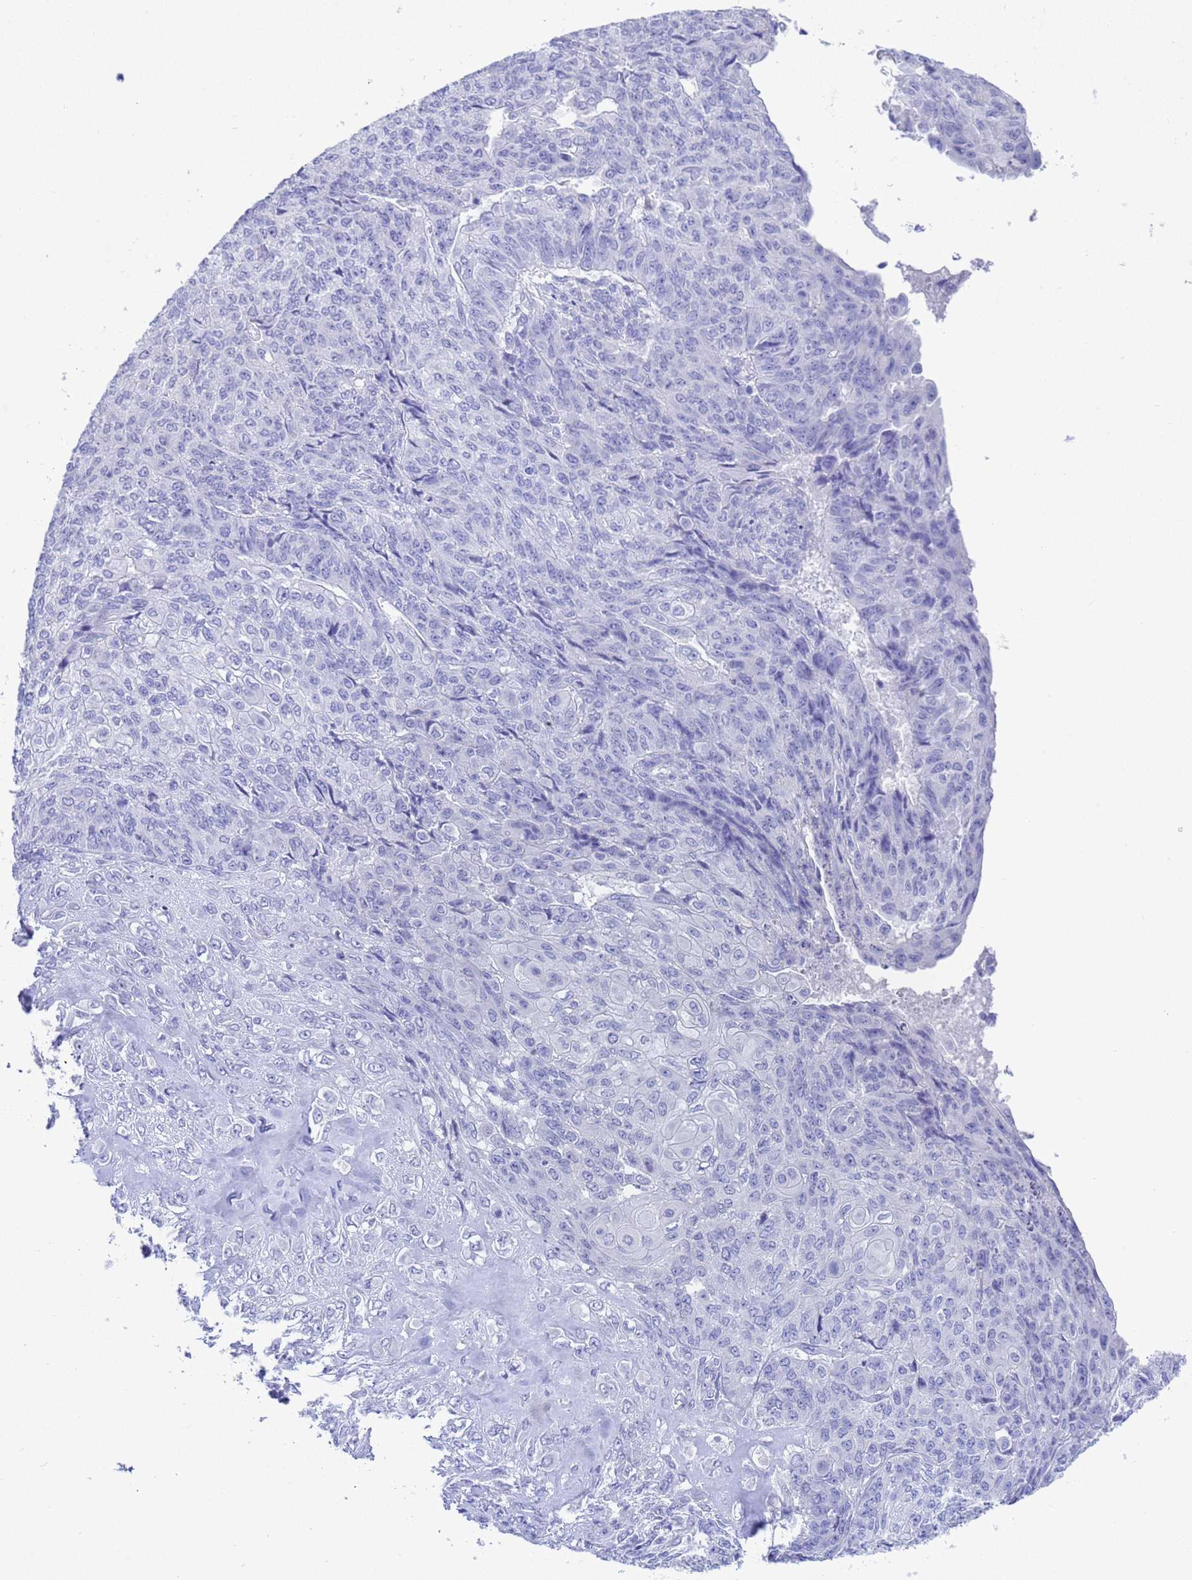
{"staining": {"intensity": "negative", "quantity": "none", "location": "none"}, "tissue": "endometrial cancer", "cell_type": "Tumor cells", "image_type": "cancer", "snomed": [{"axis": "morphology", "description": "Adenocarcinoma, NOS"}, {"axis": "topography", "description": "Endometrium"}], "caption": "DAB immunohistochemical staining of endometrial adenocarcinoma shows no significant staining in tumor cells.", "gene": "GSTM1", "patient": {"sex": "female", "age": 32}}